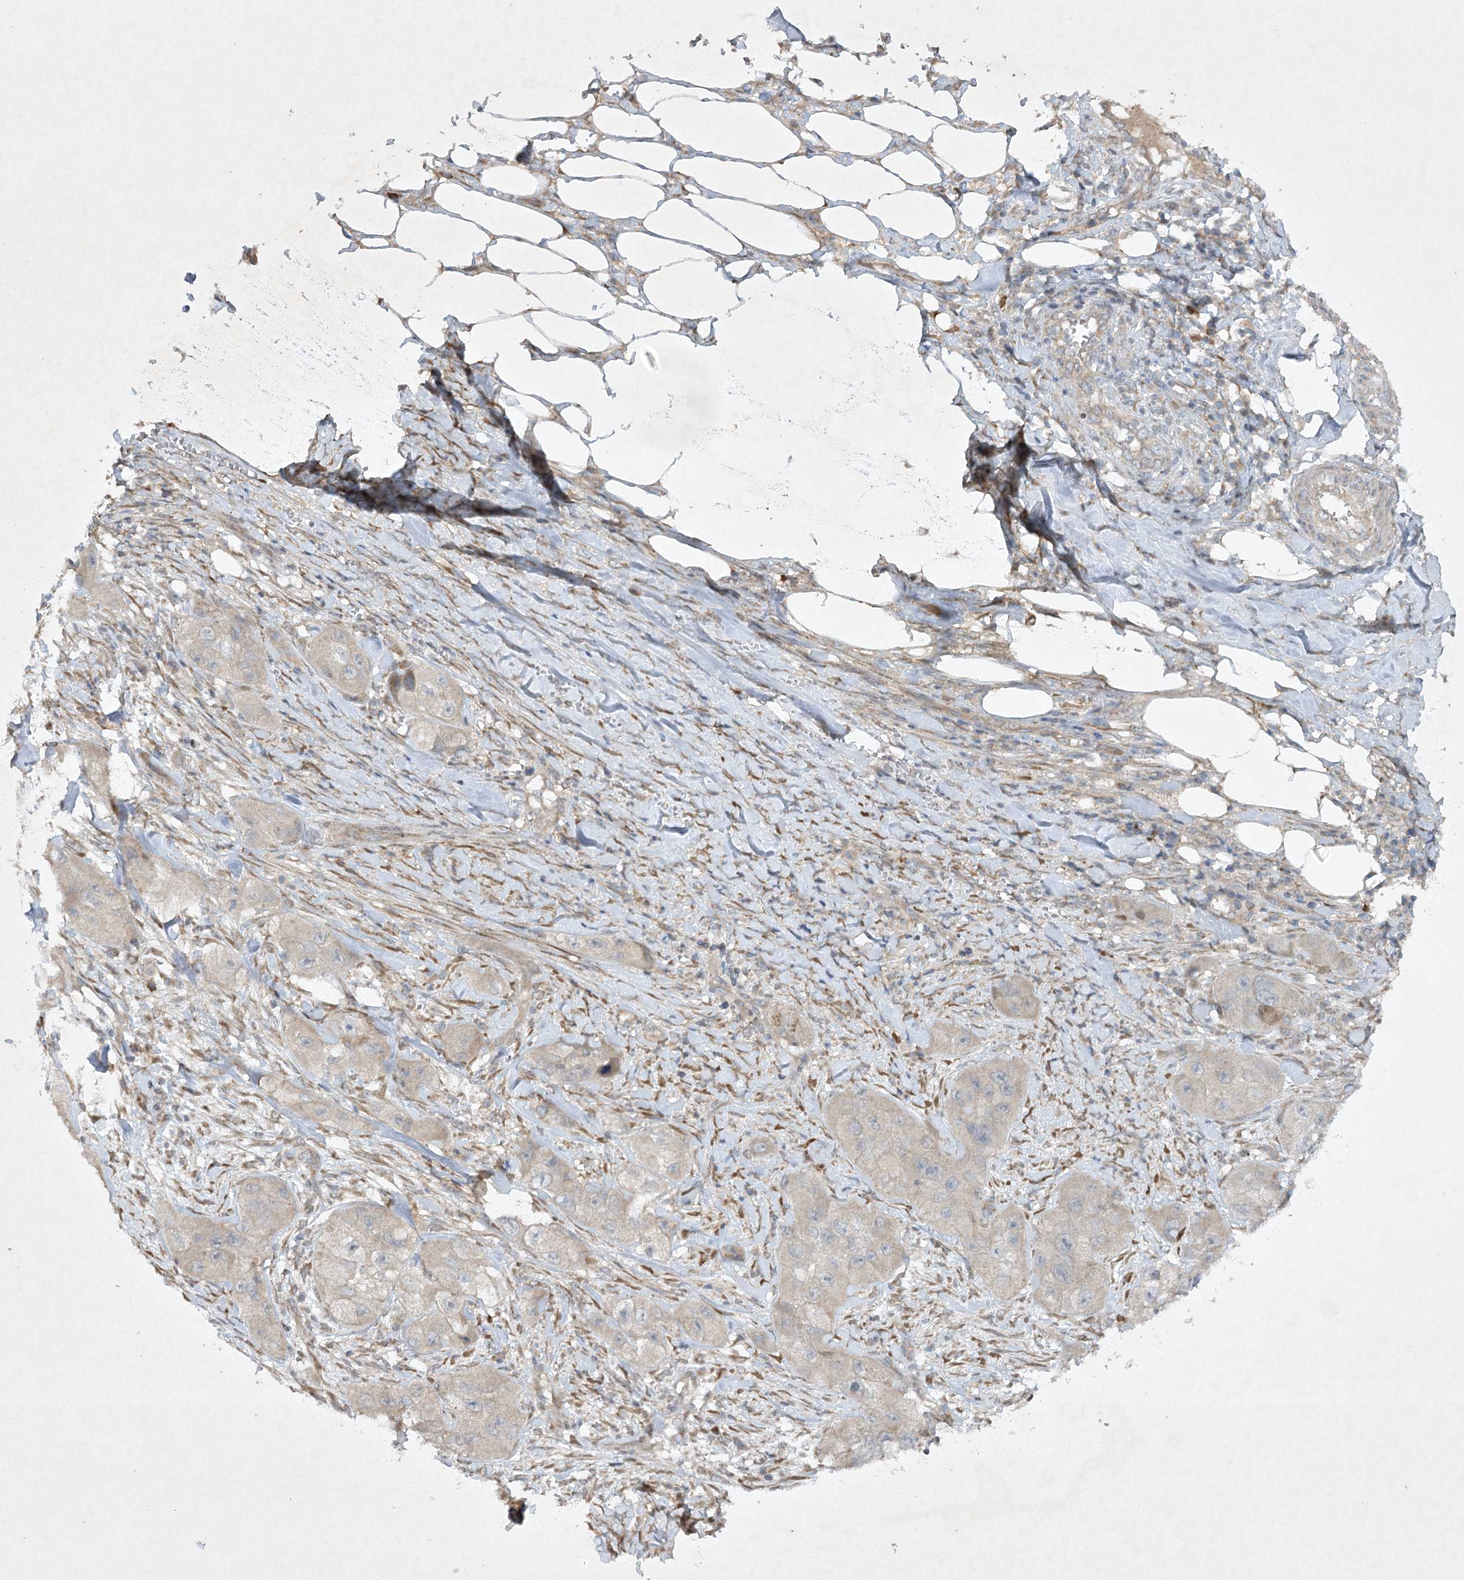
{"staining": {"intensity": "negative", "quantity": "none", "location": "none"}, "tissue": "skin cancer", "cell_type": "Tumor cells", "image_type": "cancer", "snomed": [{"axis": "morphology", "description": "Squamous cell carcinoma, NOS"}, {"axis": "topography", "description": "Skin"}, {"axis": "topography", "description": "Subcutis"}], "caption": "This is a photomicrograph of IHC staining of skin cancer (squamous cell carcinoma), which shows no staining in tumor cells.", "gene": "TRAF3IP1", "patient": {"sex": "male", "age": 73}}